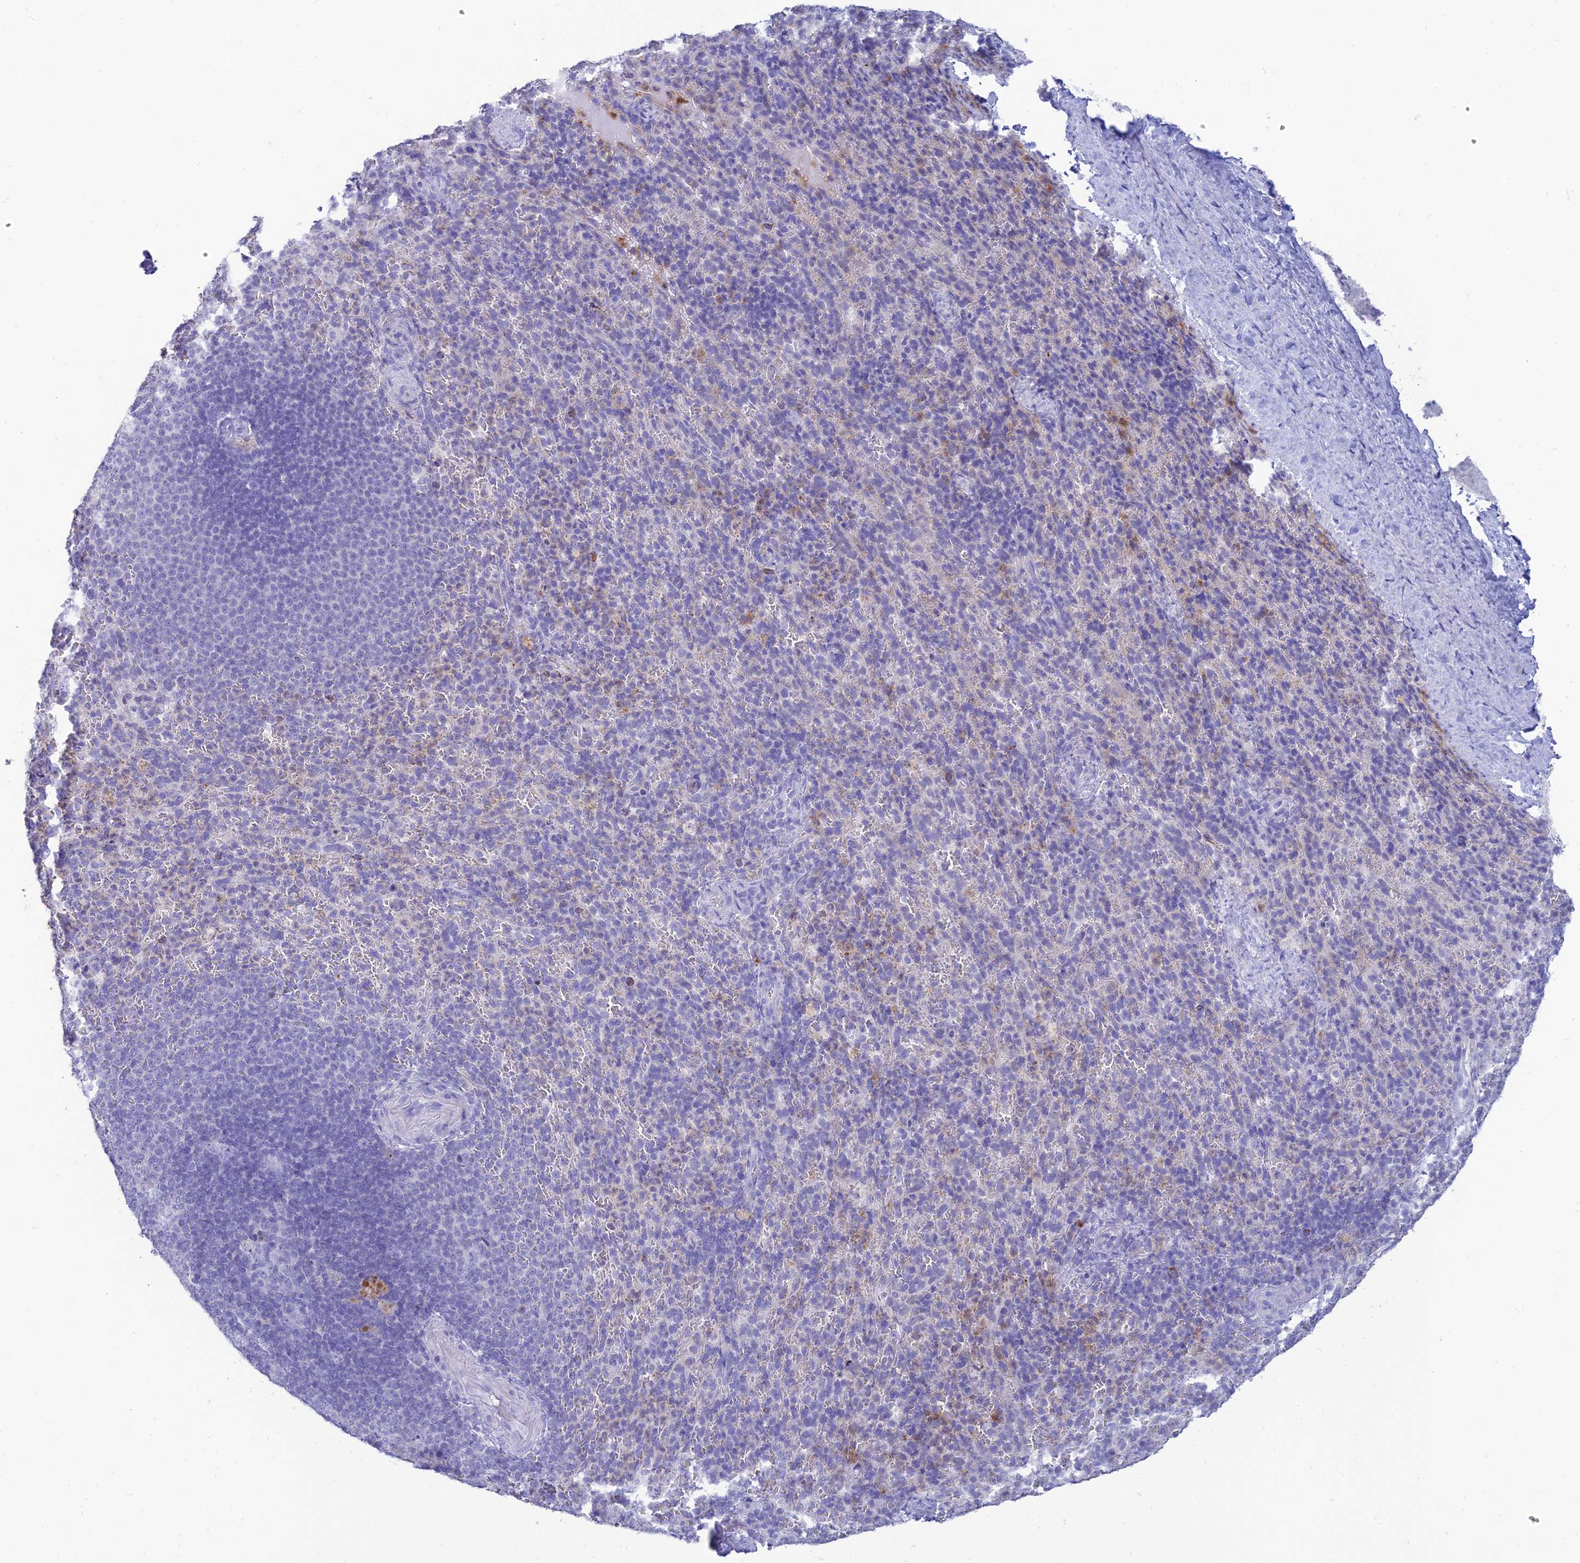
{"staining": {"intensity": "weak", "quantity": "<25%", "location": "cytoplasmic/membranous"}, "tissue": "spleen", "cell_type": "Cells in red pulp", "image_type": "normal", "snomed": [{"axis": "morphology", "description": "Normal tissue, NOS"}, {"axis": "topography", "description": "Spleen"}], "caption": "Protein analysis of normal spleen shows no significant positivity in cells in red pulp.", "gene": "MAL2", "patient": {"sex": "female", "age": 21}}